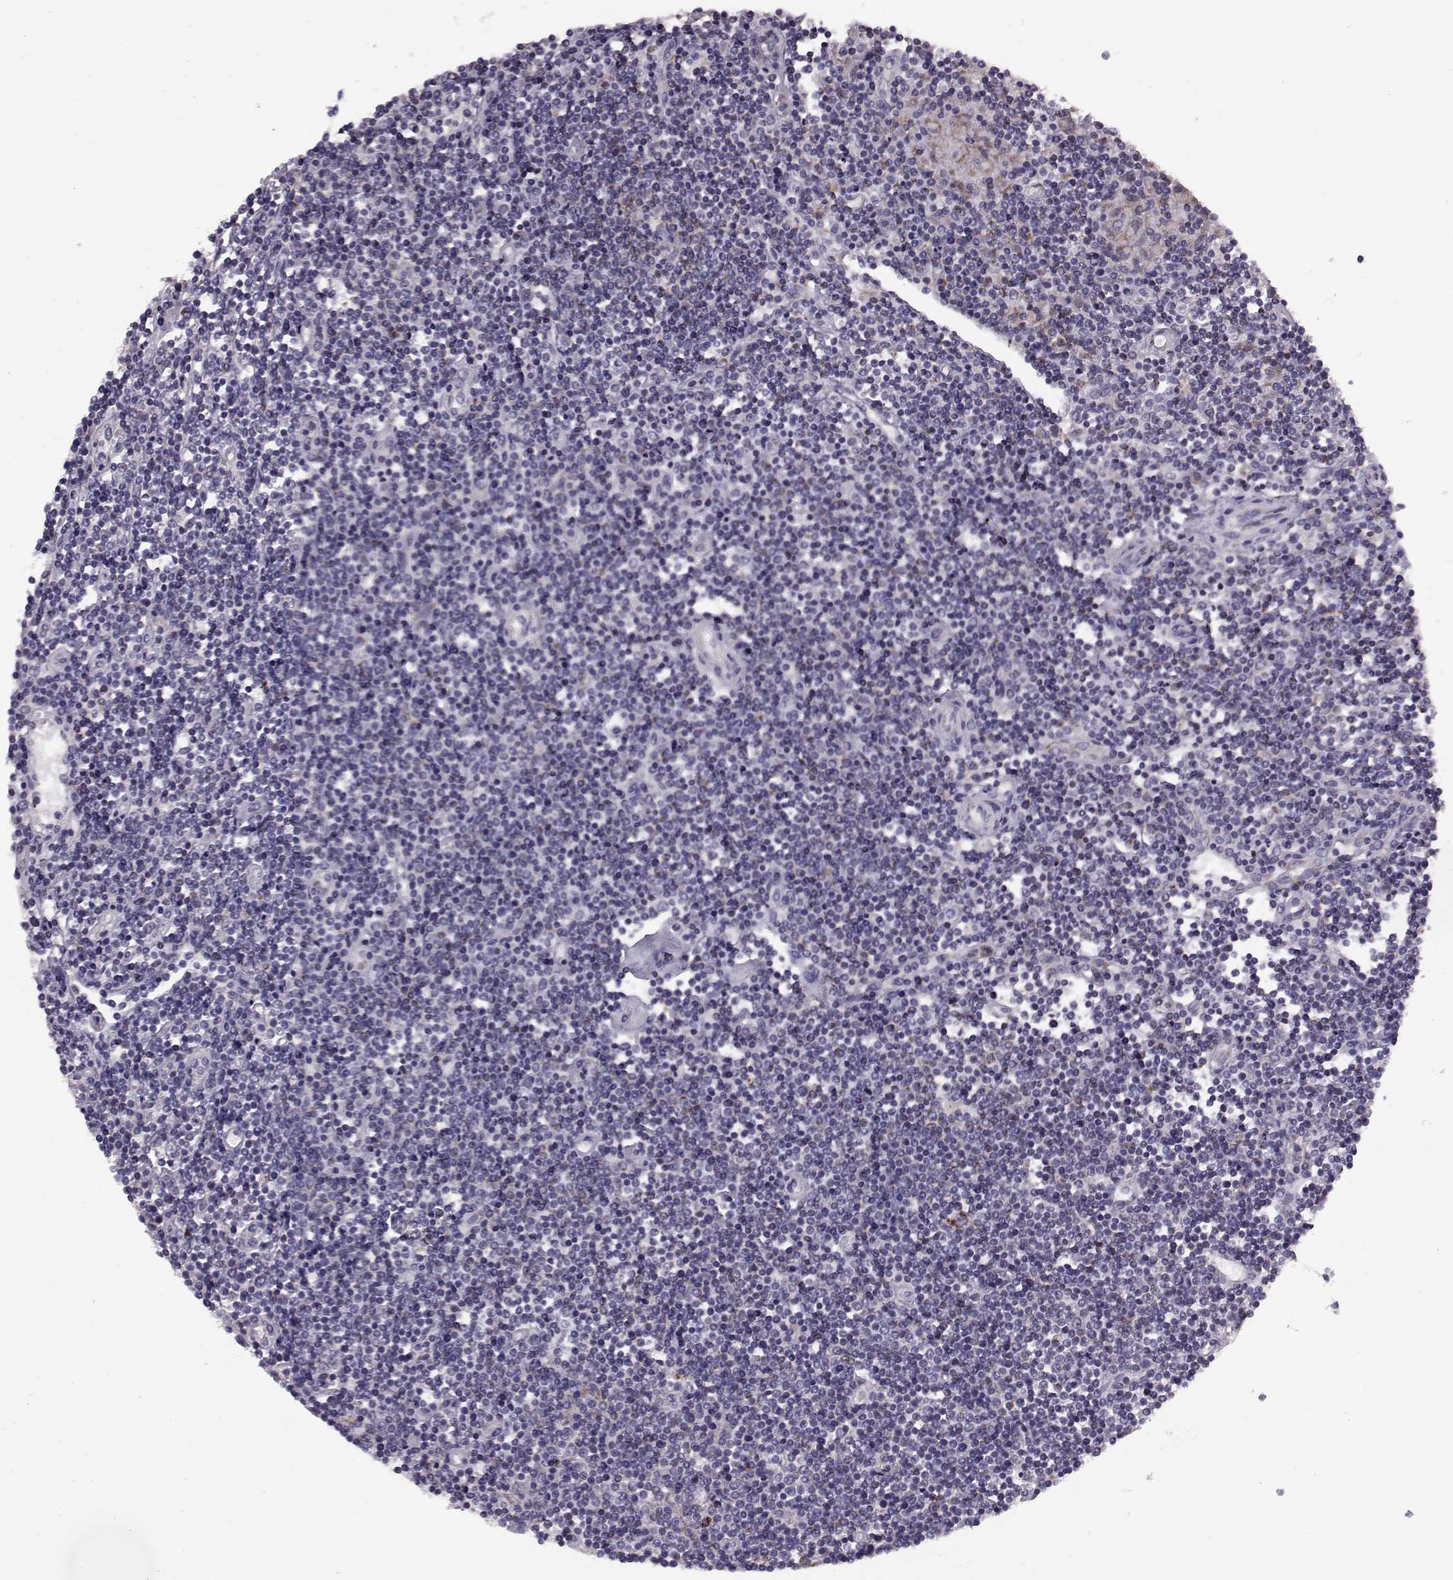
{"staining": {"intensity": "moderate", "quantity": "<25%", "location": "cytoplasmic/membranous"}, "tissue": "lymphoma", "cell_type": "Tumor cells", "image_type": "cancer", "snomed": [{"axis": "morphology", "description": "Hodgkin's disease, NOS"}, {"axis": "topography", "description": "Lymph node"}], "caption": "A photomicrograph showing moderate cytoplasmic/membranous positivity in approximately <25% of tumor cells in lymphoma, as visualized by brown immunohistochemical staining.", "gene": "RIMS2", "patient": {"sex": "male", "age": 40}}